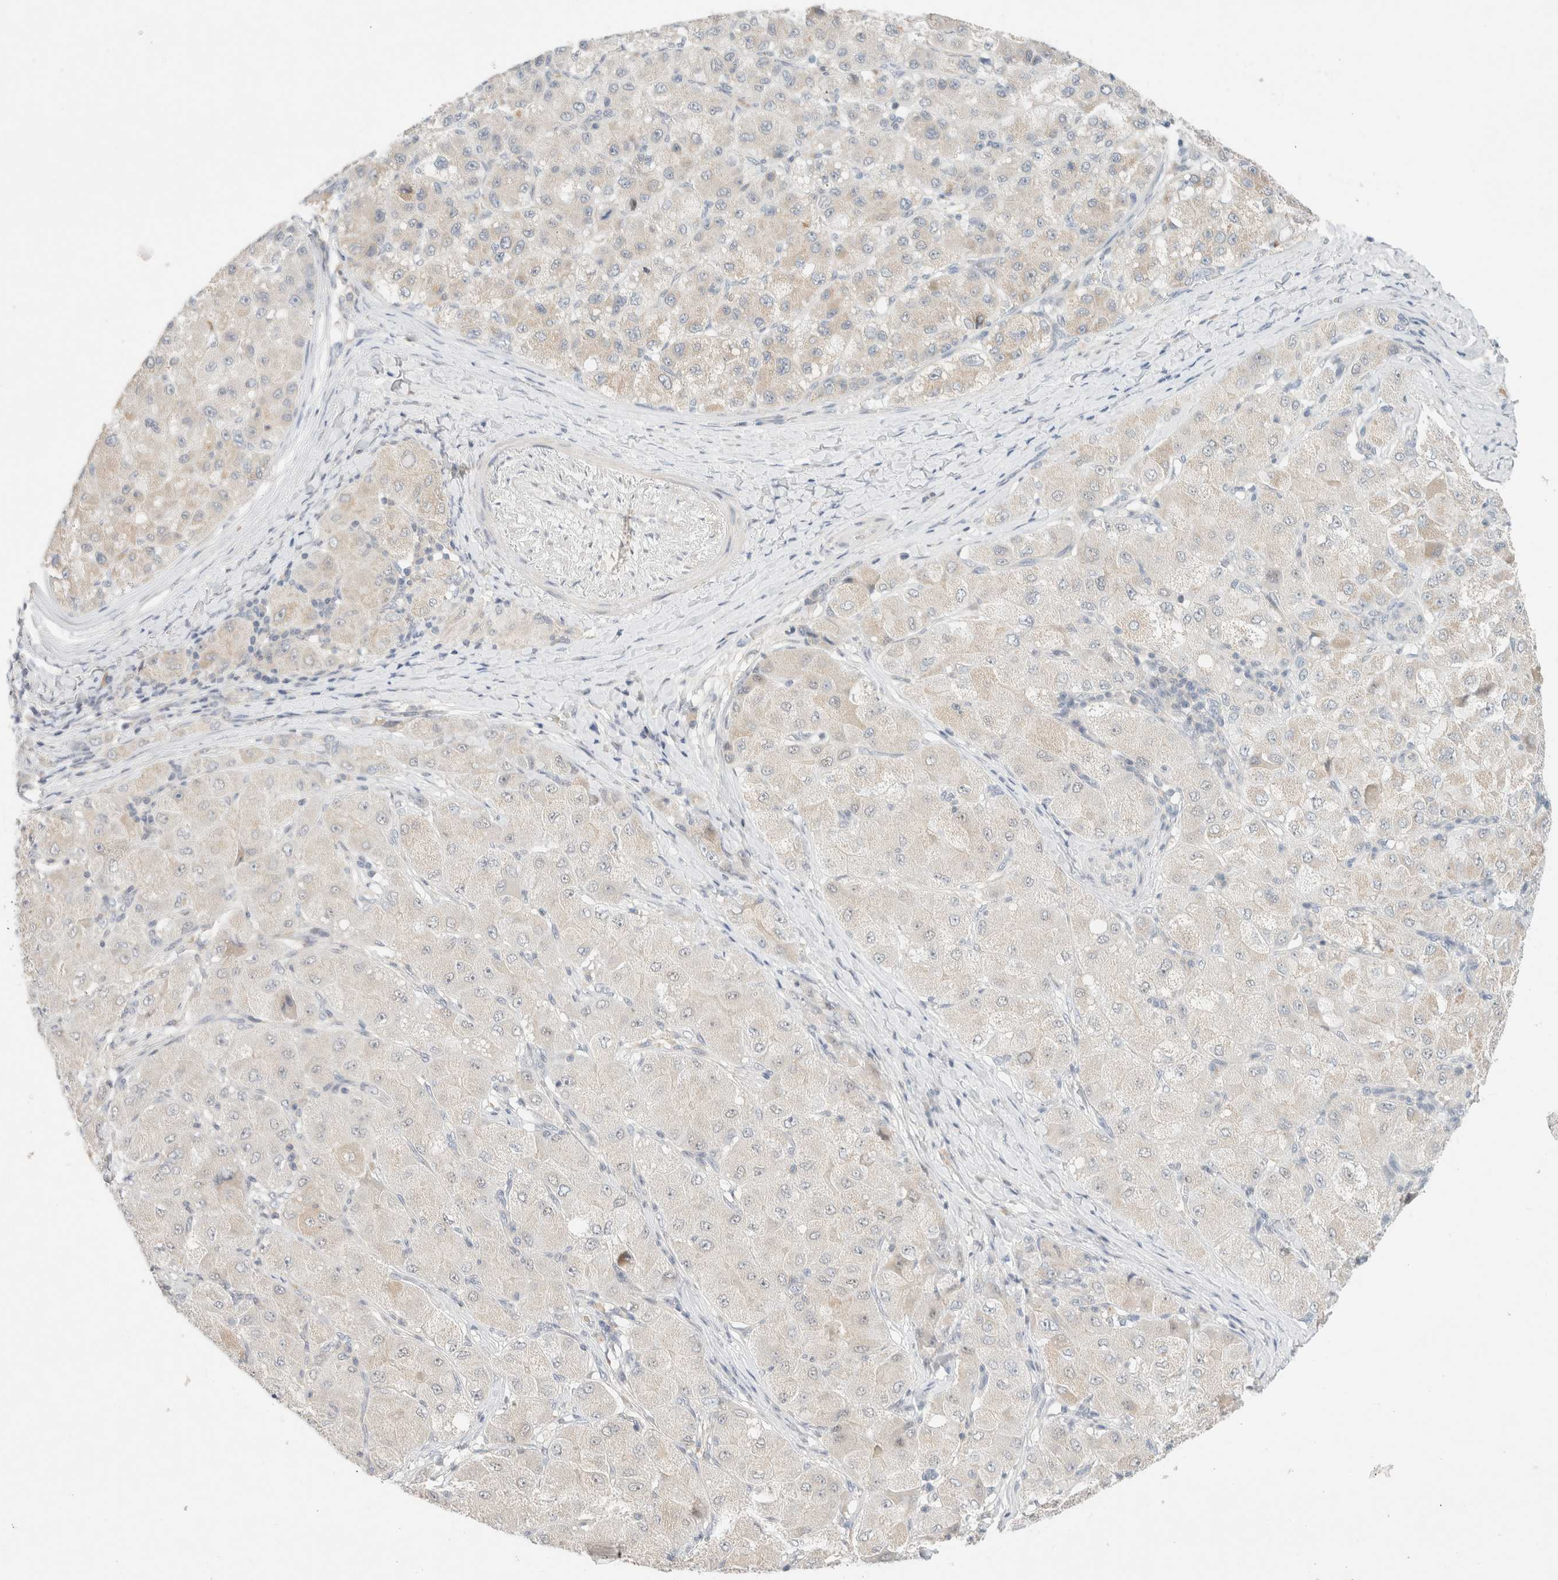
{"staining": {"intensity": "negative", "quantity": "none", "location": "none"}, "tissue": "liver cancer", "cell_type": "Tumor cells", "image_type": "cancer", "snomed": [{"axis": "morphology", "description": "Carcinoma, Hepatocellular, NOS"}, {"axis": "topography", "description": "Liver"}], "caption": "High power microscopy image of an immunohistochemistry (IHC) micrograph of liver cancer (hepatocellular carcinoma), revealing no significant staining in tumor cells. (Brightfield microscopy of DAB immunohistochemistry at high magnification).", "gene": "MRM3", "patient": {"sex": "male", "age": 80}}